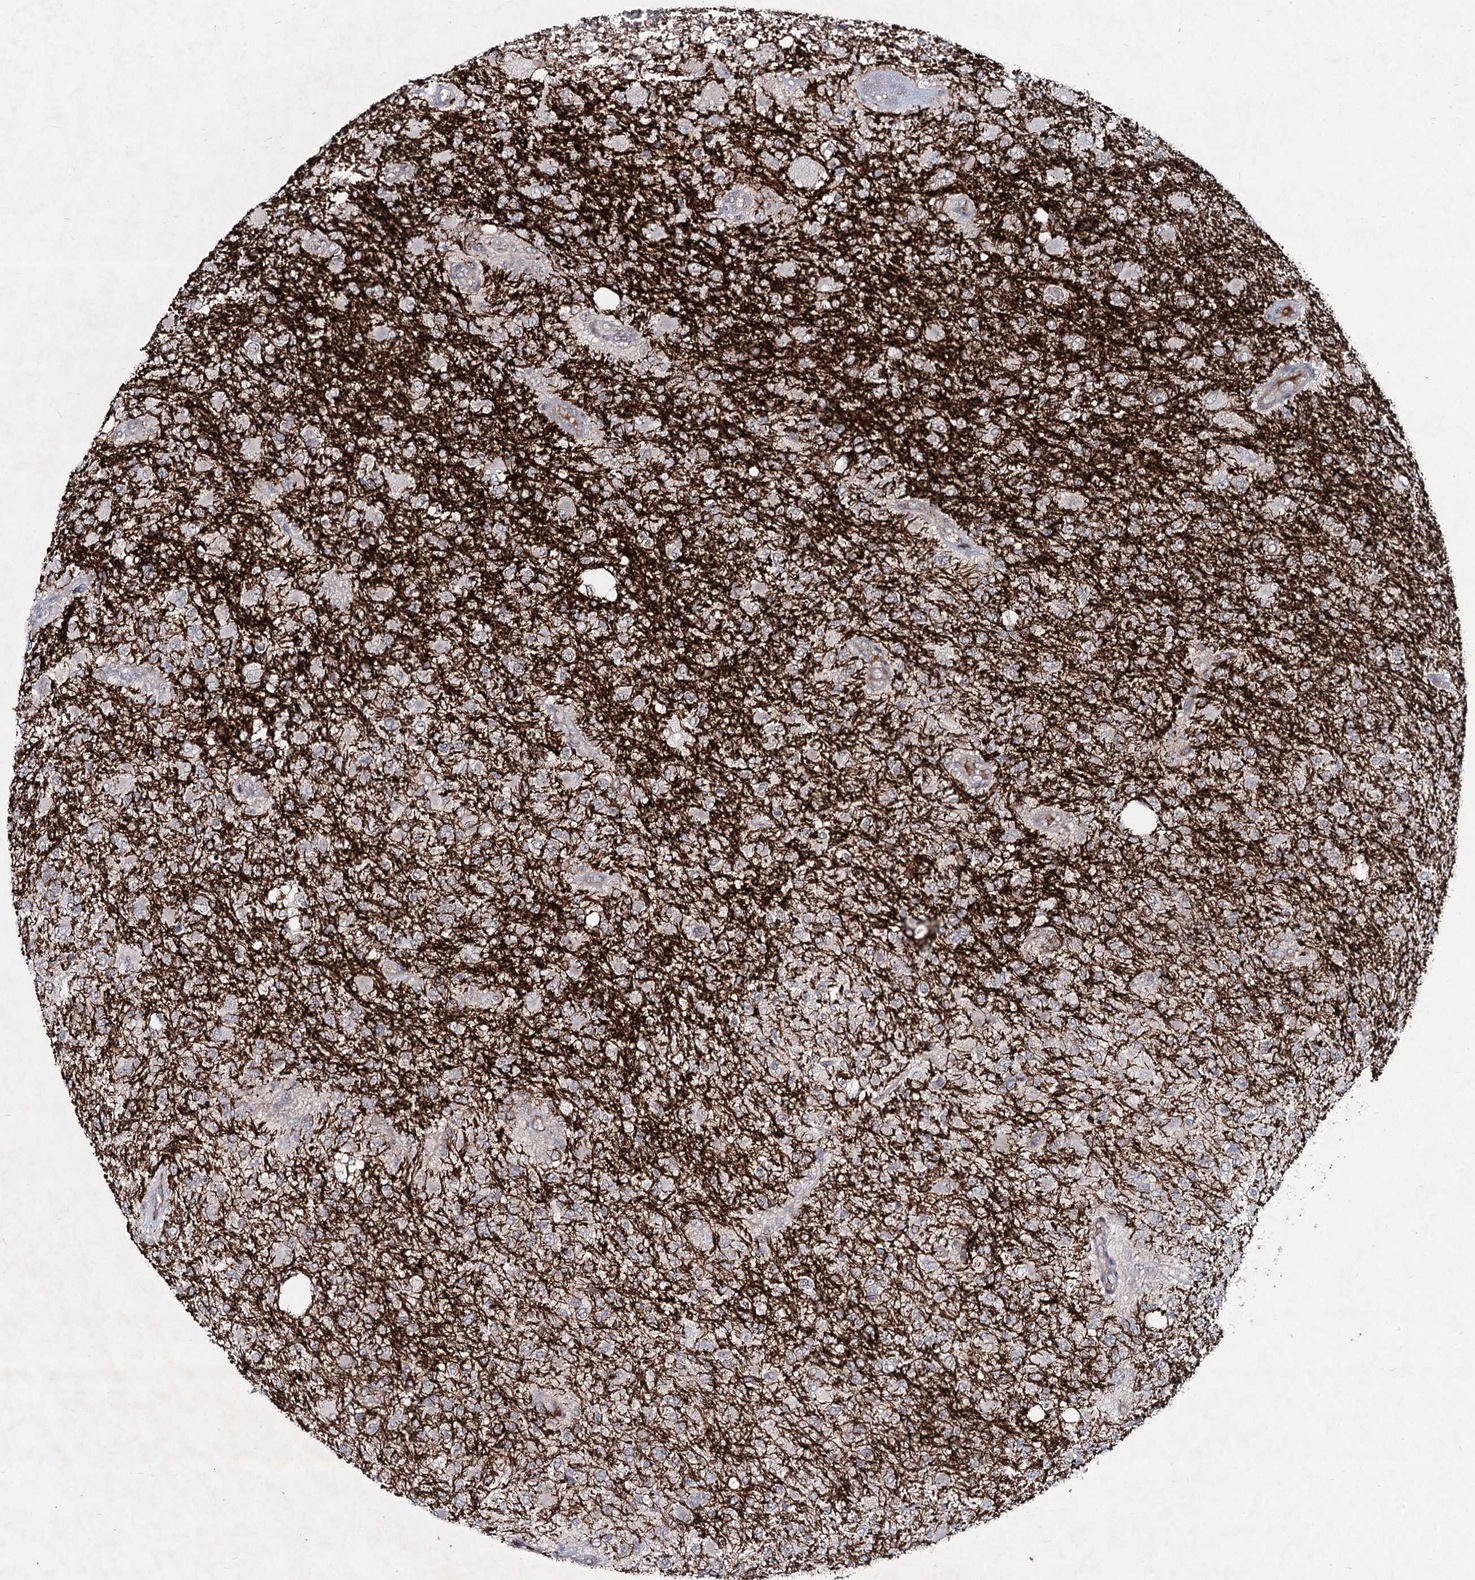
{"staining": {"intensity": "negative", "quantity": "none", "location": "none"}, "tissue": "glioma", "cell_type": "Tumor cells", "image_type": "cancer", "snomed": [{"axis": "morphology", "description": "Glioma, malignant, High grade"}, {"axis": "topography", "description": "Brain"}], "caption": "Immunohistochemistry (IHC) histopathology image of neoplastic tissue: glioma stained with DAB demonstrates no significant protein positivity in tumor cells.", "gene": "RNF6", "patient": {"sex": "female", "age": 74}}